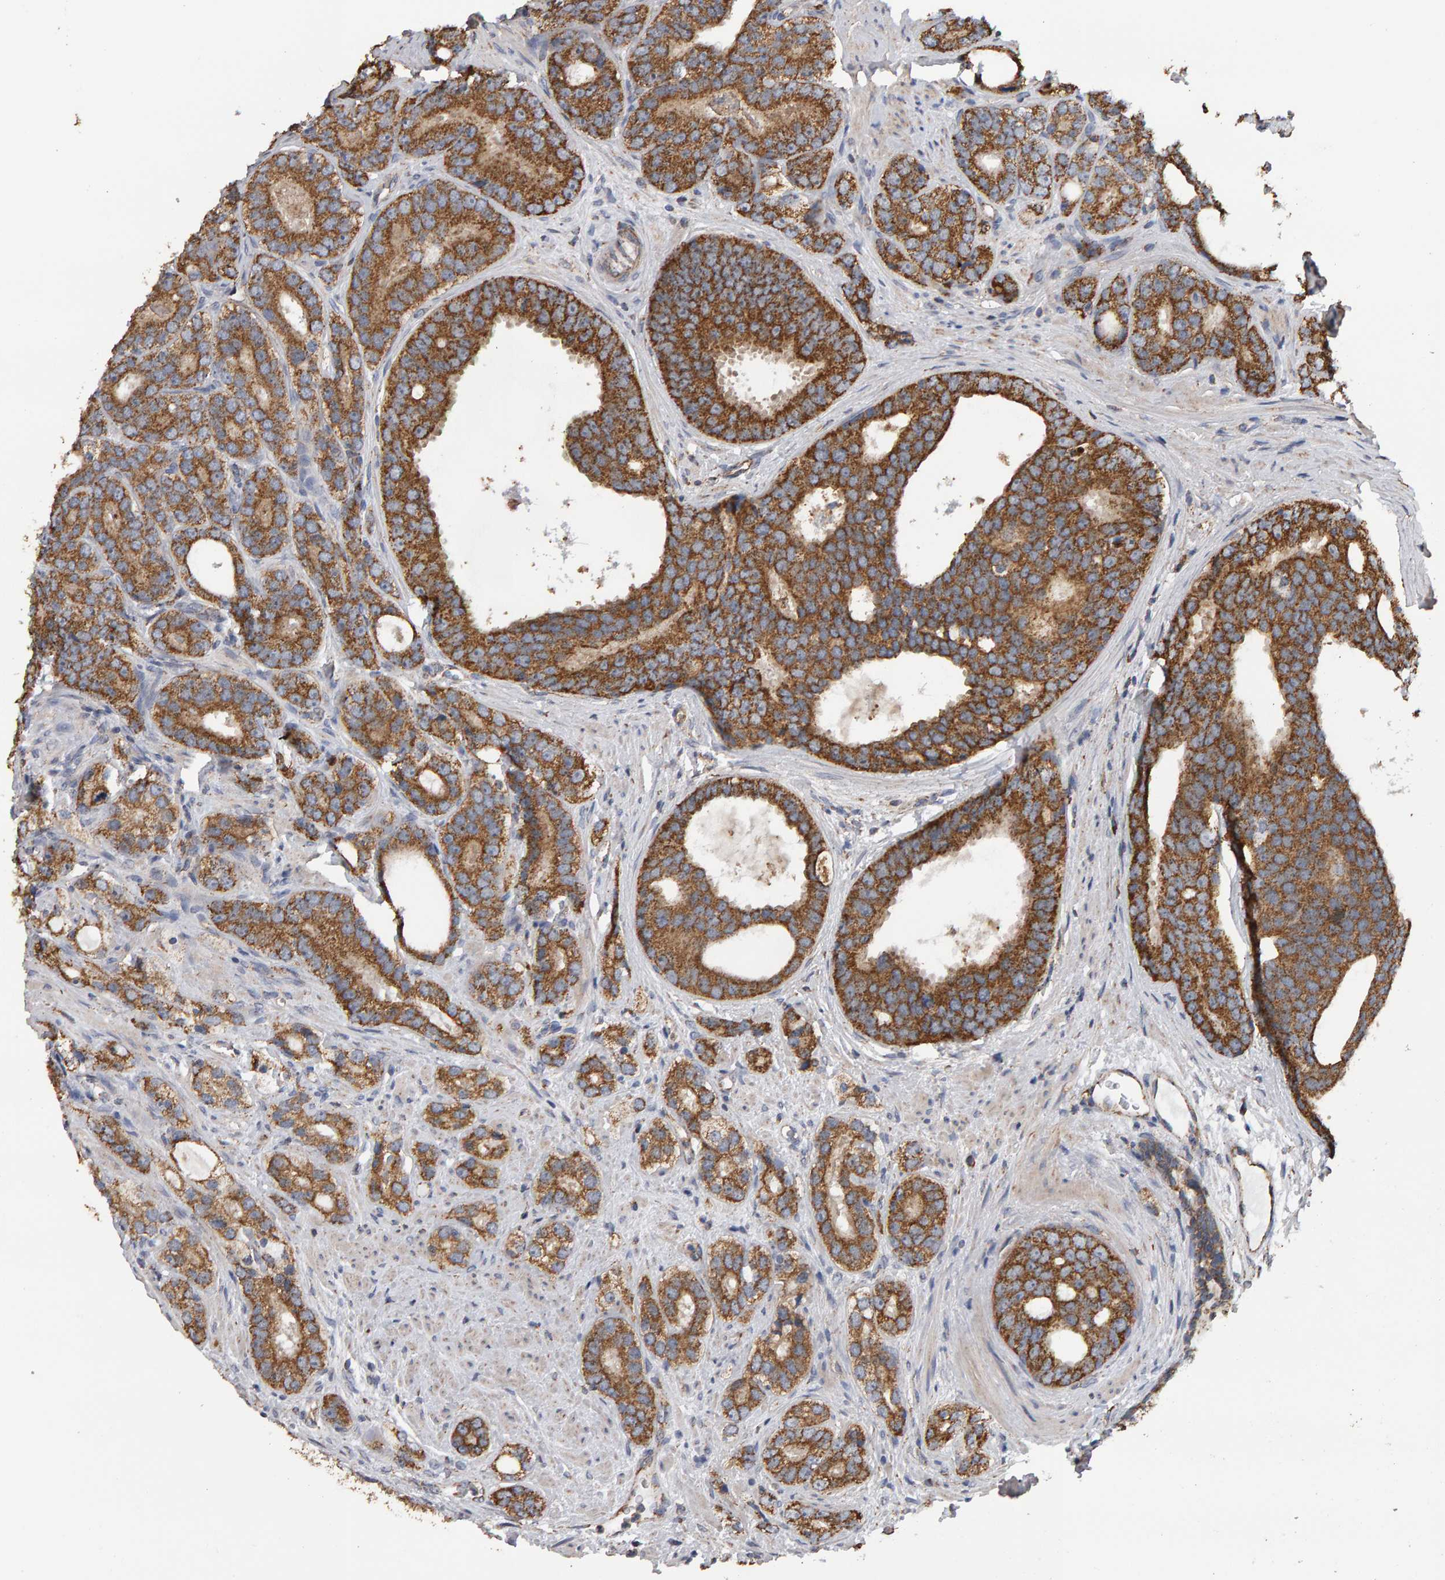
{"staining": {"intensity": "moderate", "quantity": ">75%", "location": "cytoplasmic/membranous"}, "tissue": "prostate cancer", "cell_type": "Tumor cells", "image_type": "cancer", "snomed": [{"axis": "morphology", "description": "Adenocarcinoma, High grade"}, {"axis": "topography", "description": "Prostate"}], "caption": "Immunohistochemical staining of prostate cancer (adenocarcinoma (high-grade)) exhibits moderate cytoplasmic/membranous protein positivity in approximately >75% of tumor cells. (Stains: DAB (3,3'-diaminobenzidine) in brown, nuclei in blue, Microscopy: brightfield microscopy at high magnification).", "gene": "TOM1L1", "patient": {"sex": "male", "age": 56}}